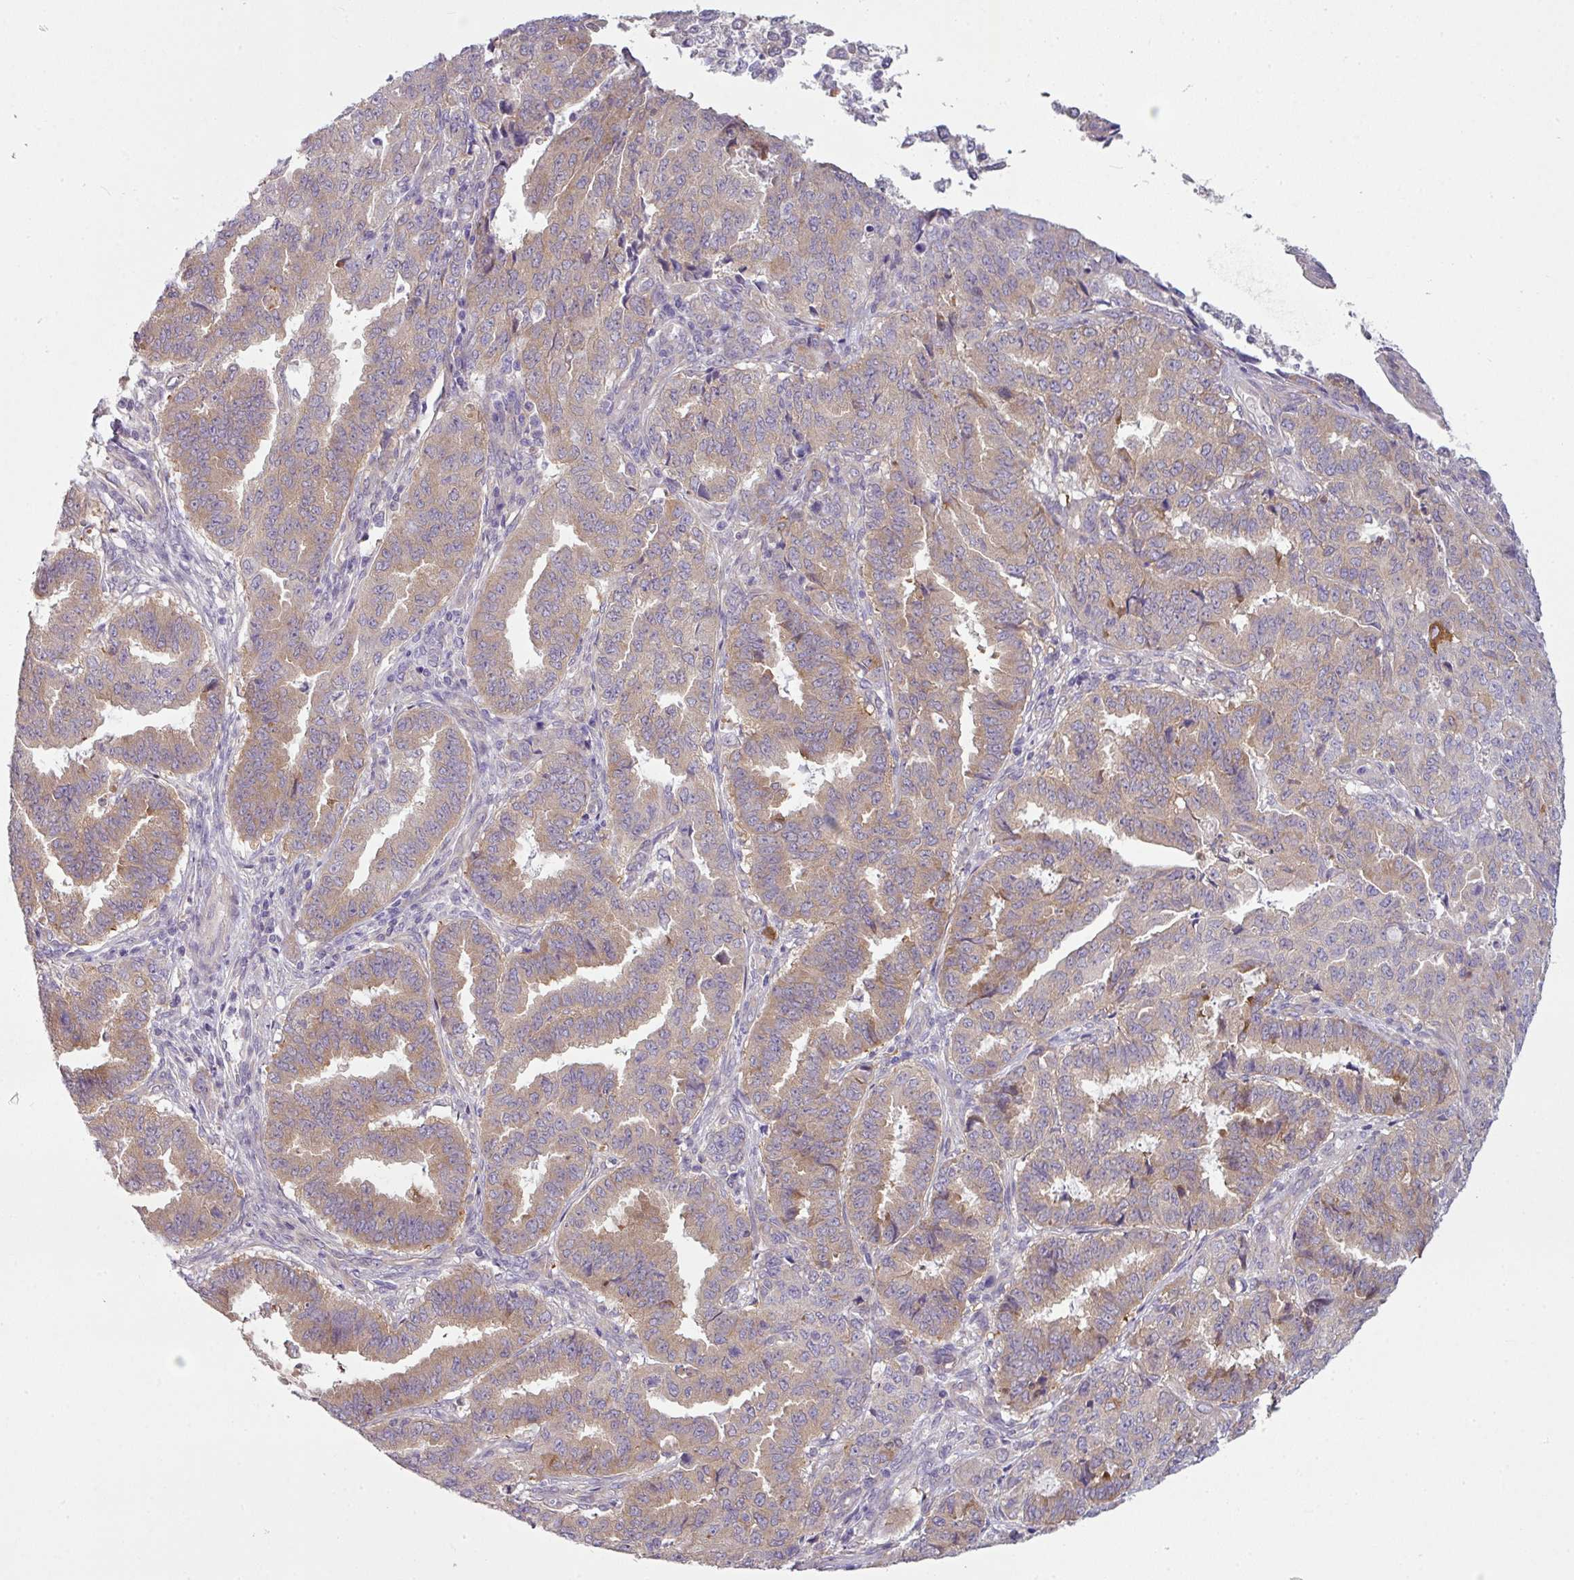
{"staining": {"intensity": "weak", "quantity": "25%-75%", "location": "cytoplasmic/membranous"}, "tissue": "endometrial cancer", "cell_type": "Tumor cells", "image_type": "cancer", "snomed": [{"axis": "morphology", "description": "Adenocarcinoma, NOS"}, {"axis": "topography", "description": "Endometrium"}], "caption": "Brown immunohistochemical staining in endometrial cancer reveals weak cytoplasmic/membranous positivity in approximately 25%-75% of tumor cells.", "gene": "CAMK2B", "patient": {"sex": "female", "age": 50}}